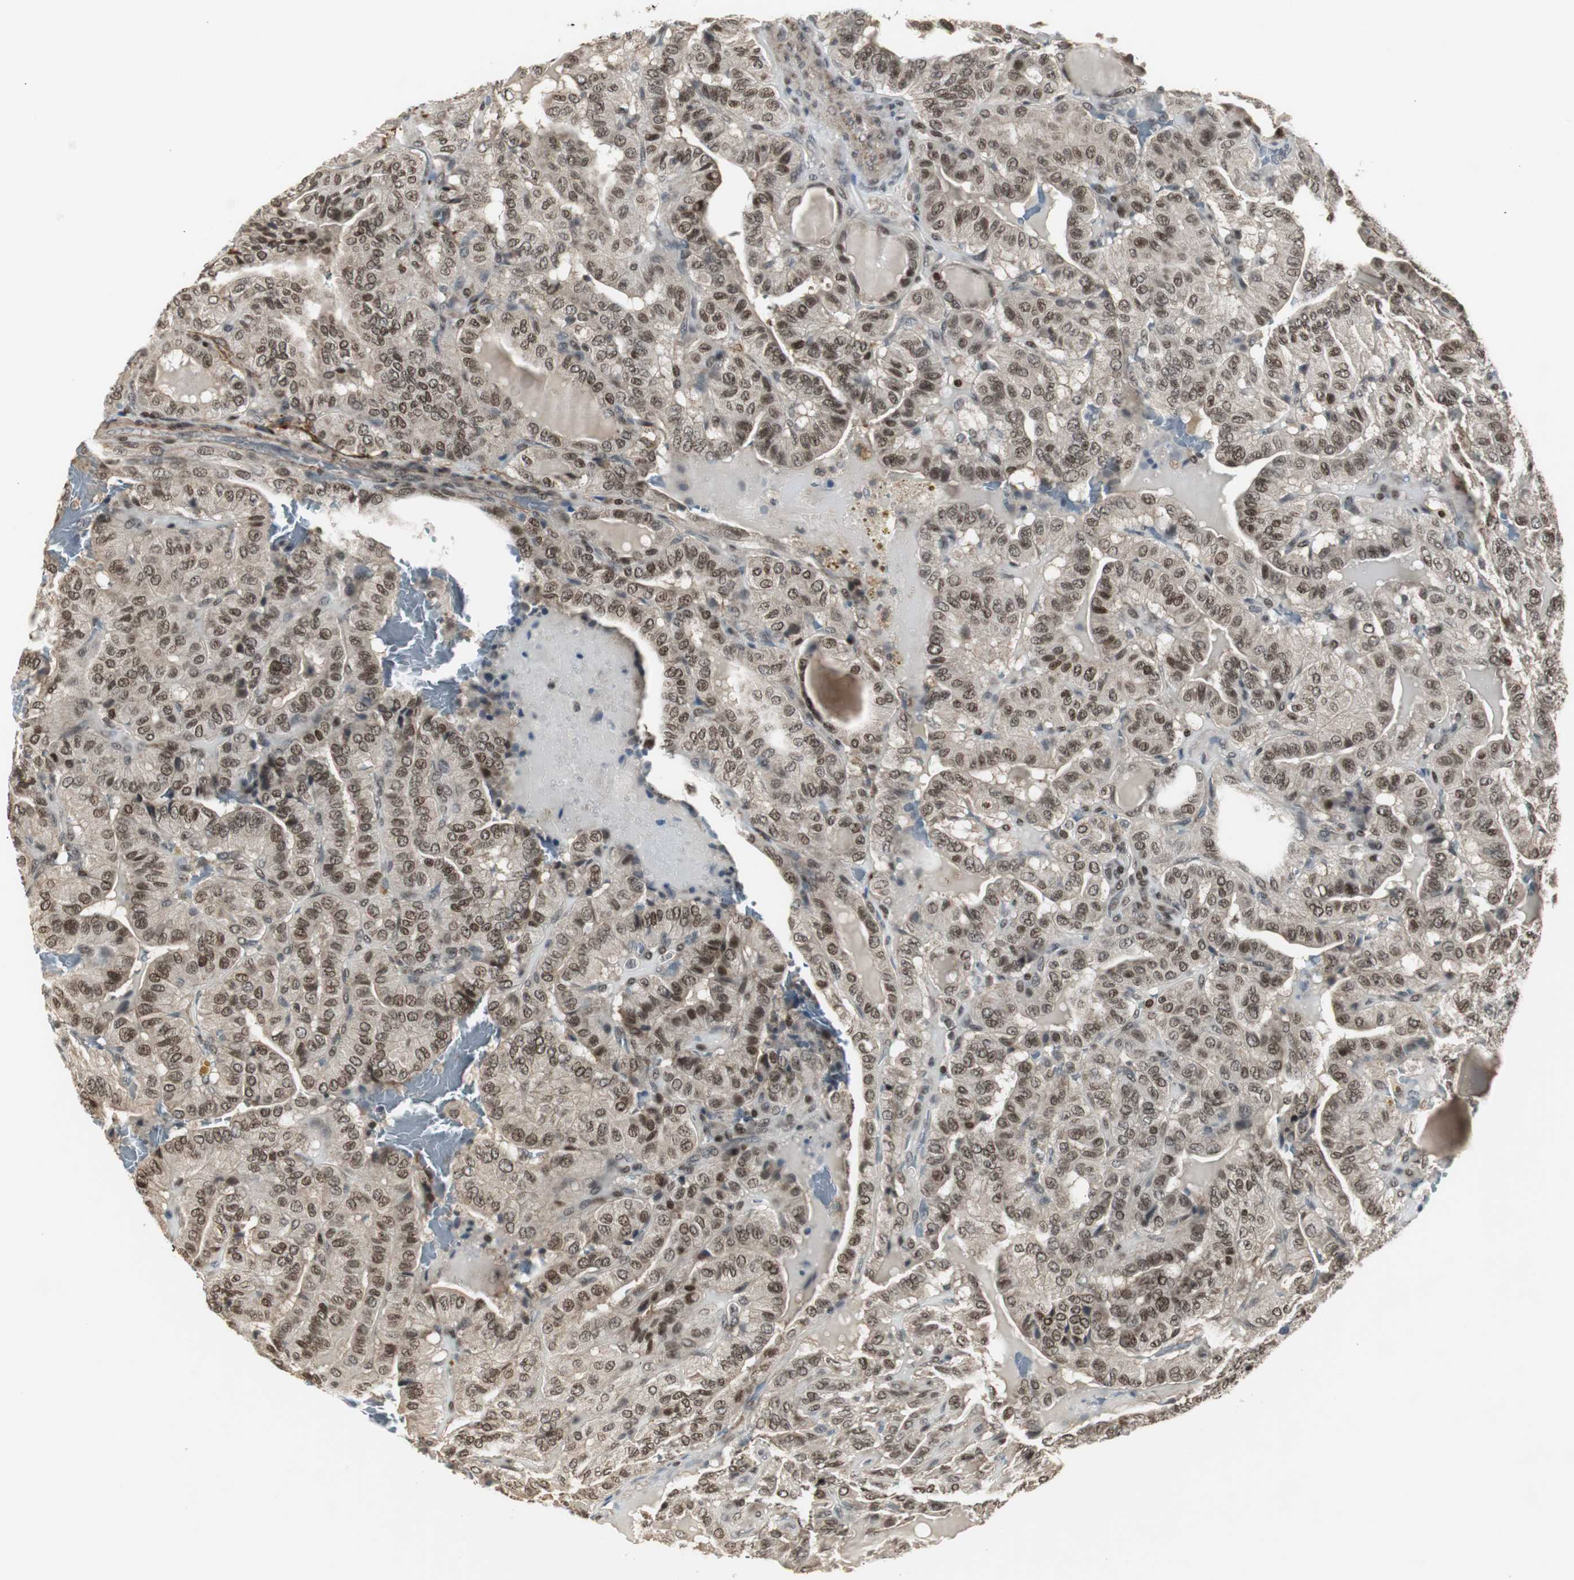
{"staining": {"intensity": "moderate", "quantity": ">75%", "location": "nuclear"}, "tissue": "thyroid cancer", "cell_type": "Tumor cells", "image_type": "cancer", "snomed": [{"axis": "morphology", "description": "Papillary adenocarcinoma, NOS"}, {"axis": "topography", "description": "Thyroid gland"}], "caption": "A histopathology image showing moderate nuclear expression in about >75% of tumor cells in thyroid papillary adenocarcinoma, as visualized by brown immunohistochemical staining.", "gene": "MPG", "patient": {"sex": "male", "age": 77}}